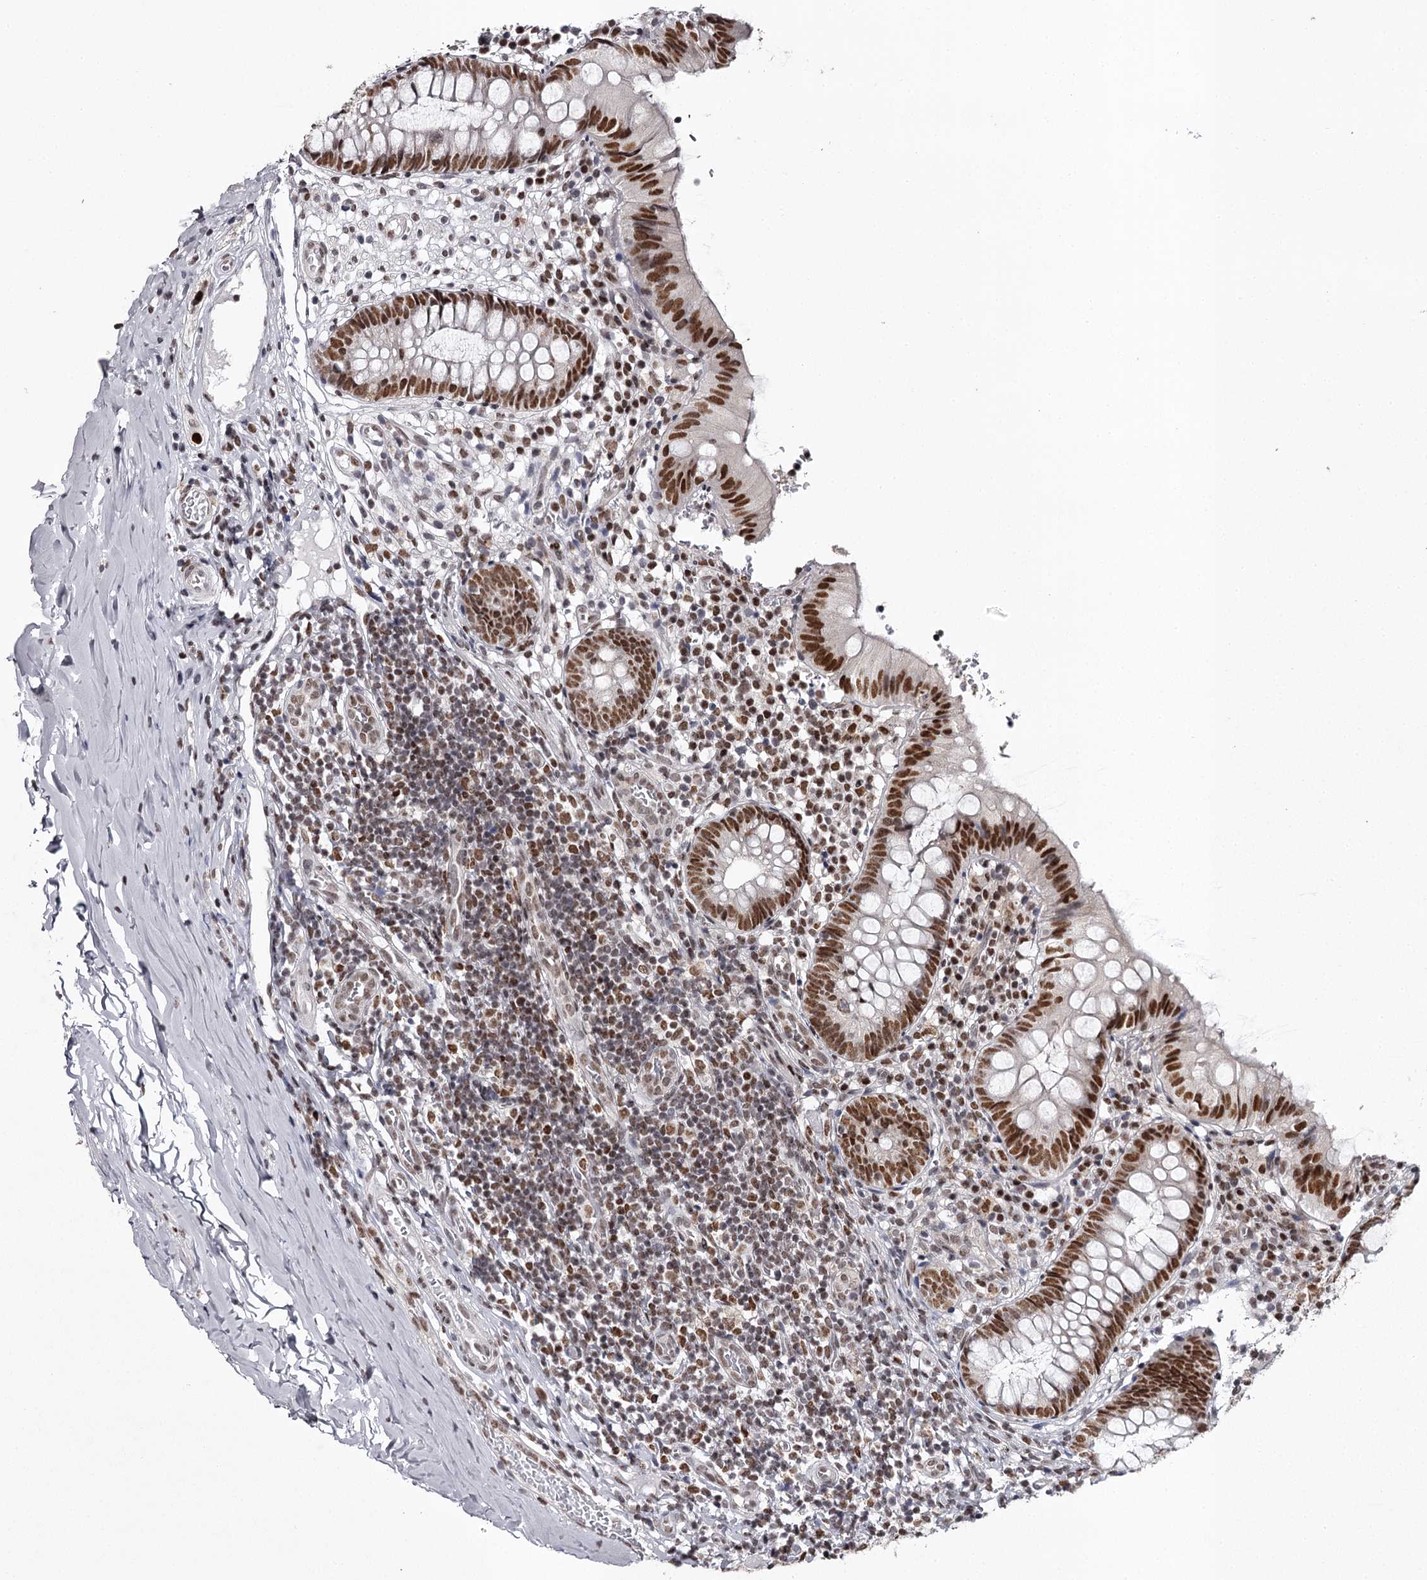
{"staining": {"intensity": "strong", "quantity": ">75%", "location": "nuclear"}, "tissue": "appendix", "cell_type": "Glandular cells", "image_type": "normal", "snomed": [{"axis": "morphology", "description": "Normal tissue, NOS"}, {"axis": "topography", "description": "Appendix"}], "caption": "Normal appendix reveals strong nuclear expression in about >75% of glandular cells.", "gene": "PSPC1", "patient": {"sex": "male", "age": 8}}